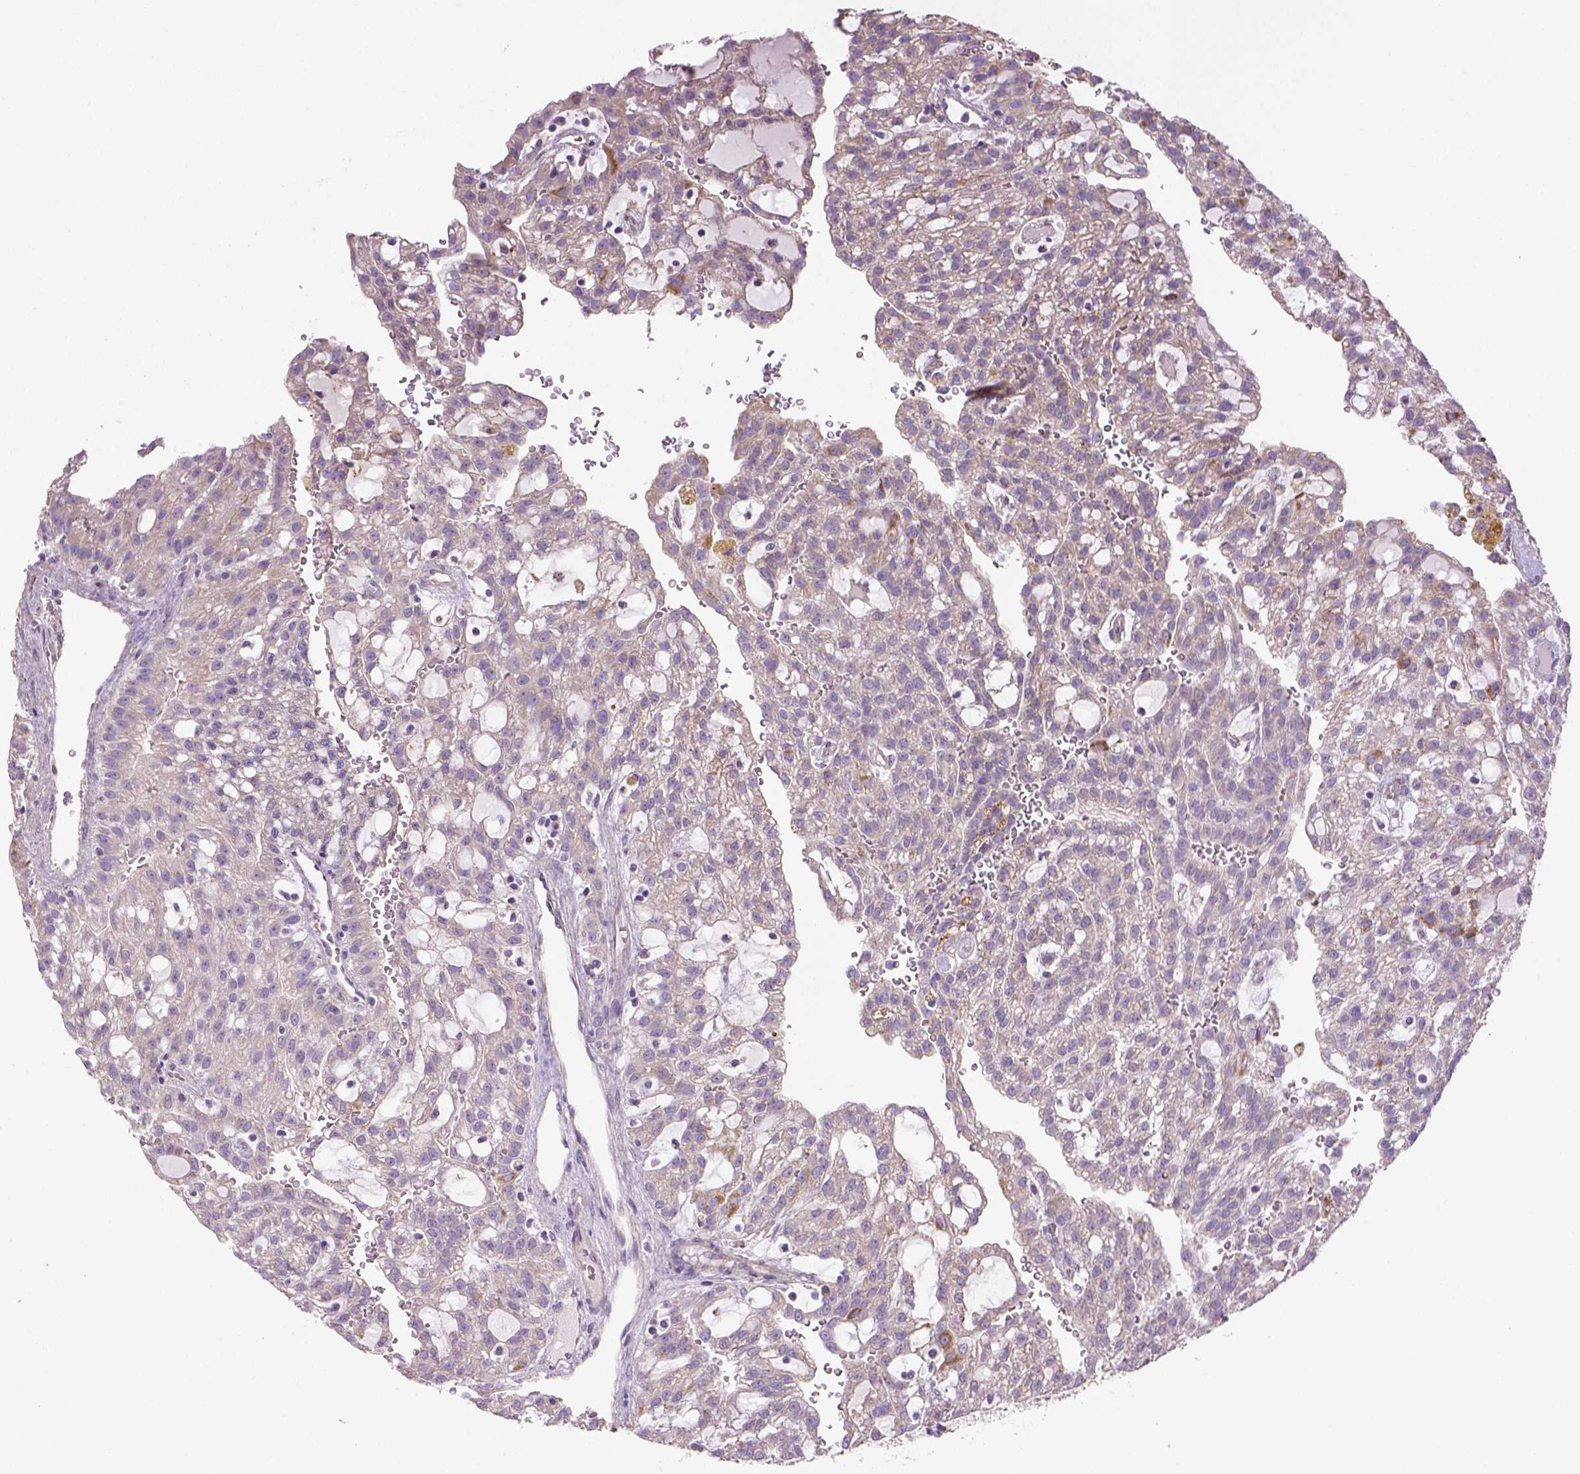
{"staining": {"intensity": "negative", "quantity": "none", "location": "none"}, "tissue": "renal cancer", "cell_type": "Tumor cells", "image_type": "cancer", "snomed": [{"axis": "morphology", "description": "Adenocarcinoma, NOS"}, {"axis": "topography", "description": "Kidney"}], "caption": "This photomicrograph is of renal adenocarcinoma stained with IHC to label a protein in brown with the nuclei are counter-stained blue. There is no positivity in tumor cells.", "gene": "HTRA1", "patient": {"sex": "male", "age": 63}}